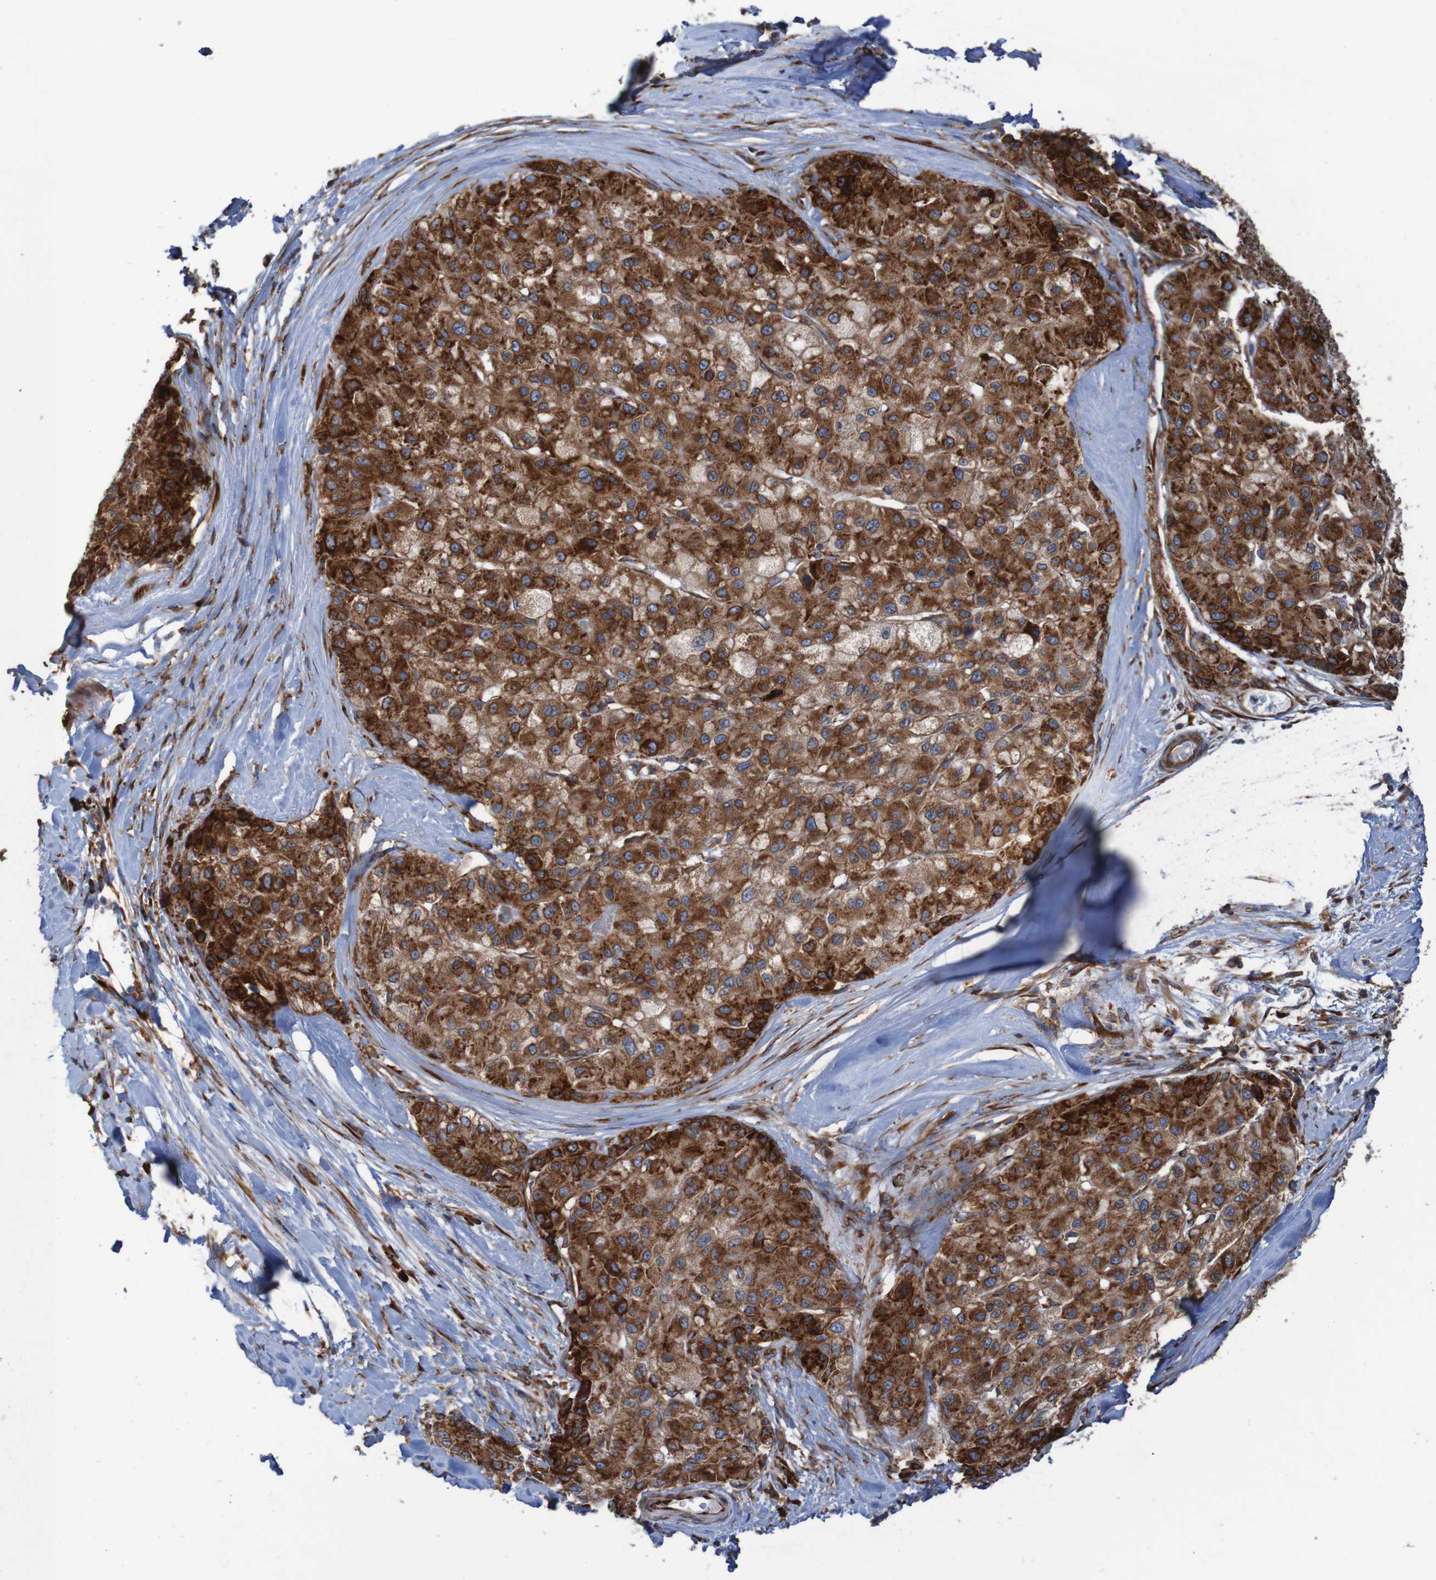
{"staining": {"intensity": "moderate", "quantity": ">75%", "location": "cytoplasmic/membranous"}, "tissue": "liver cancer", "cell_type": "Tumor cells", "image_type": "cancer", "snomed": [{"axis": "morphology", "description": "Carcinoma, Hepatocellular, NOS"}, {"axis": "topography", "description": "Liver"}], "caption": "Protein positivity by immunohistochemistry displays moderate cytoplasmic/membranous expression in approximately >75% of tumor cells in liver hepatocellular carcinoma.", "gene": "RPL10", "patient": {"sex": "male", "age": 80}}